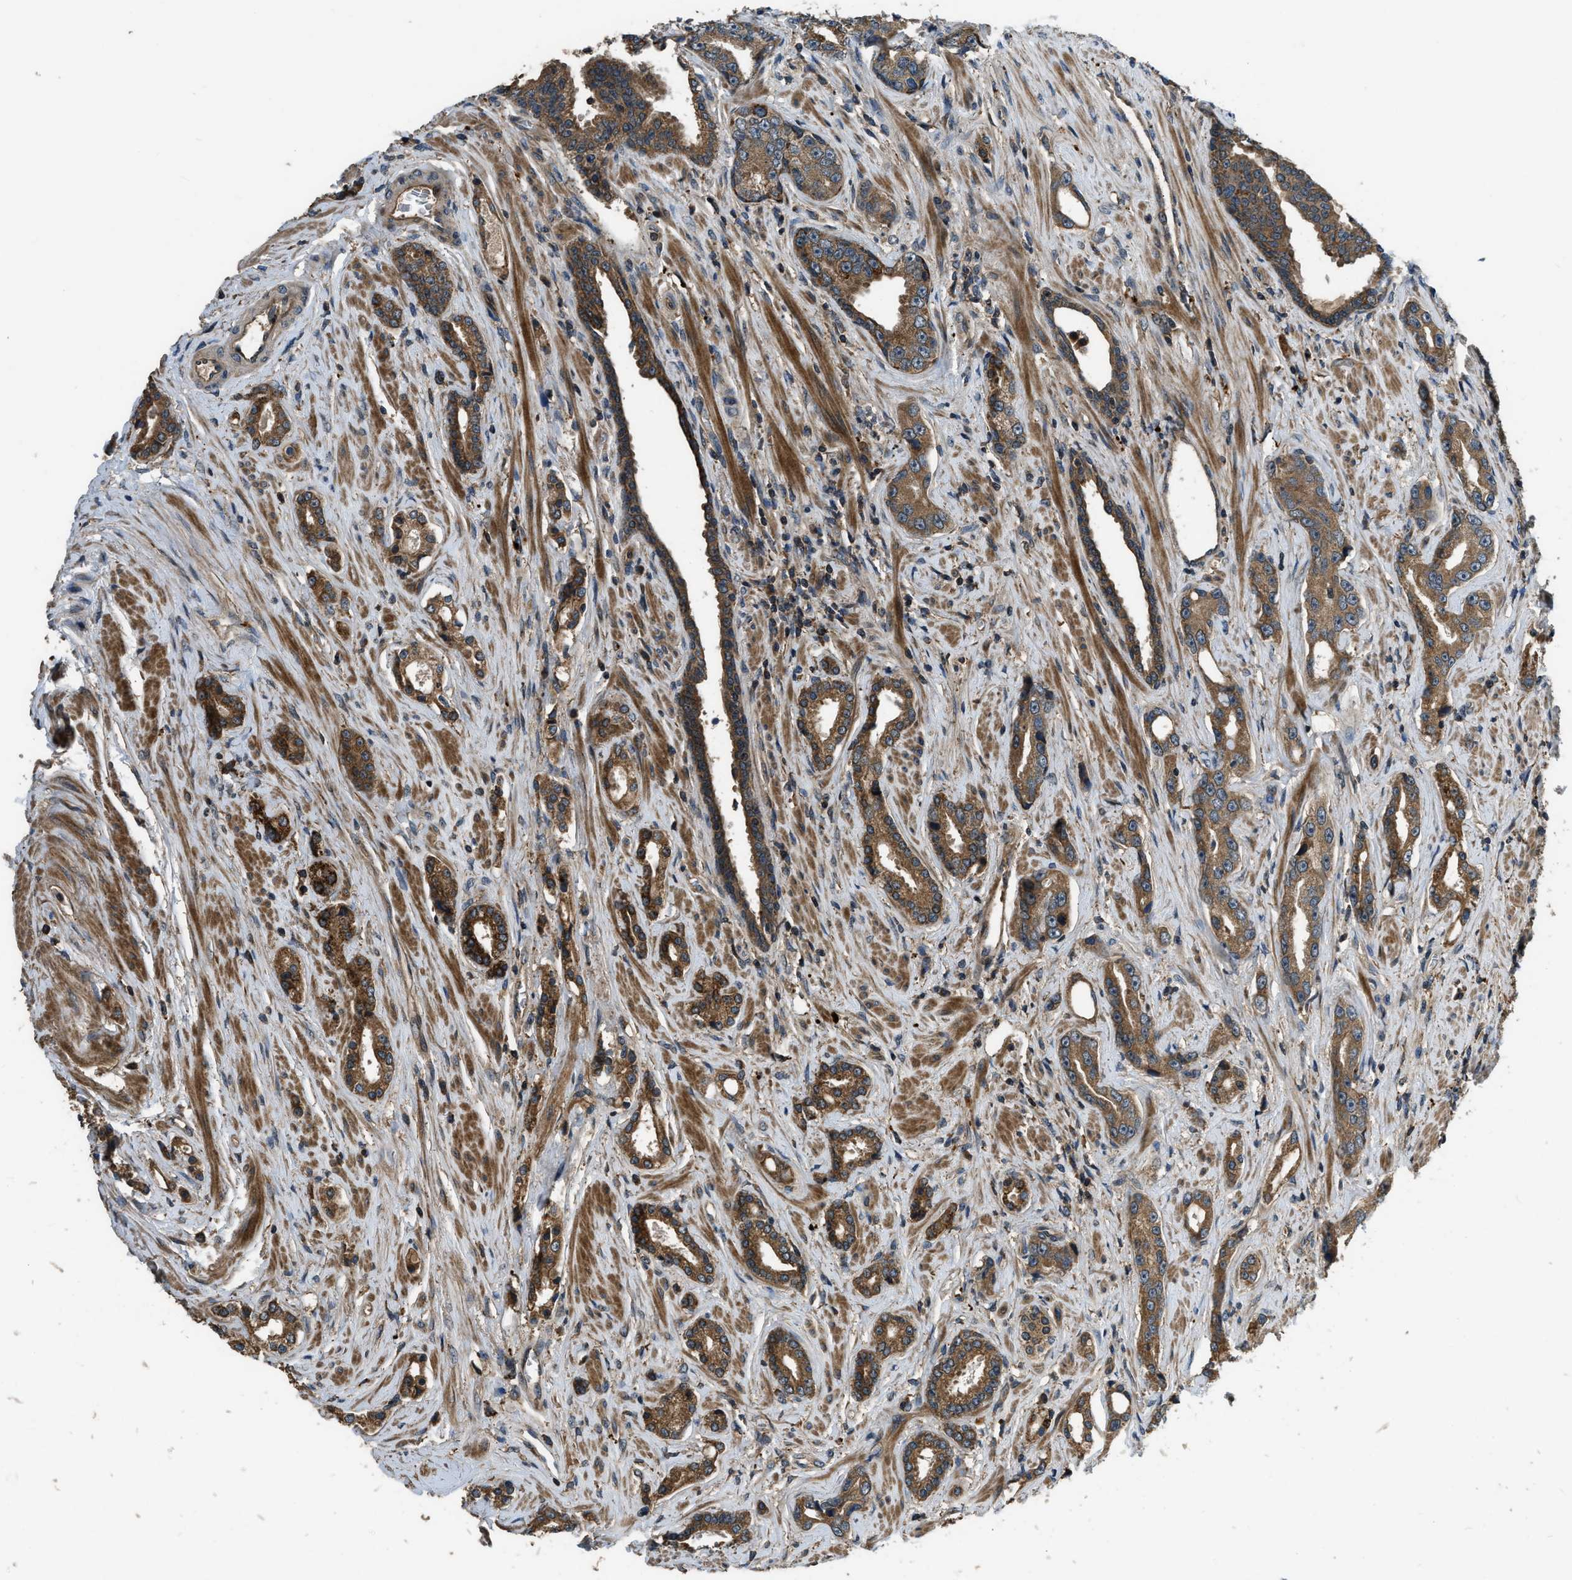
{"staining": {"intensity": "strong", "quantity": ">75%", "location": "cytoplasmic/membranous"}, "tissue": "prostate cancer", "cell_type": "Tumor cells", "image_type": "cancer", "snomed": [{"axis": "morphology", "description": "Adenocarcinoma, High grade"}, {"axis": "topography", "description": "Prostate"}], "caption": "High-grade adenocarcinoma (prostate) tissue shows strong cytoplasmic/membranous expression in about >75% of tumor cells, visualized by immunohistochemistry.", "gene": "GGH", "patient": {"sex": "male", "age": 71}}